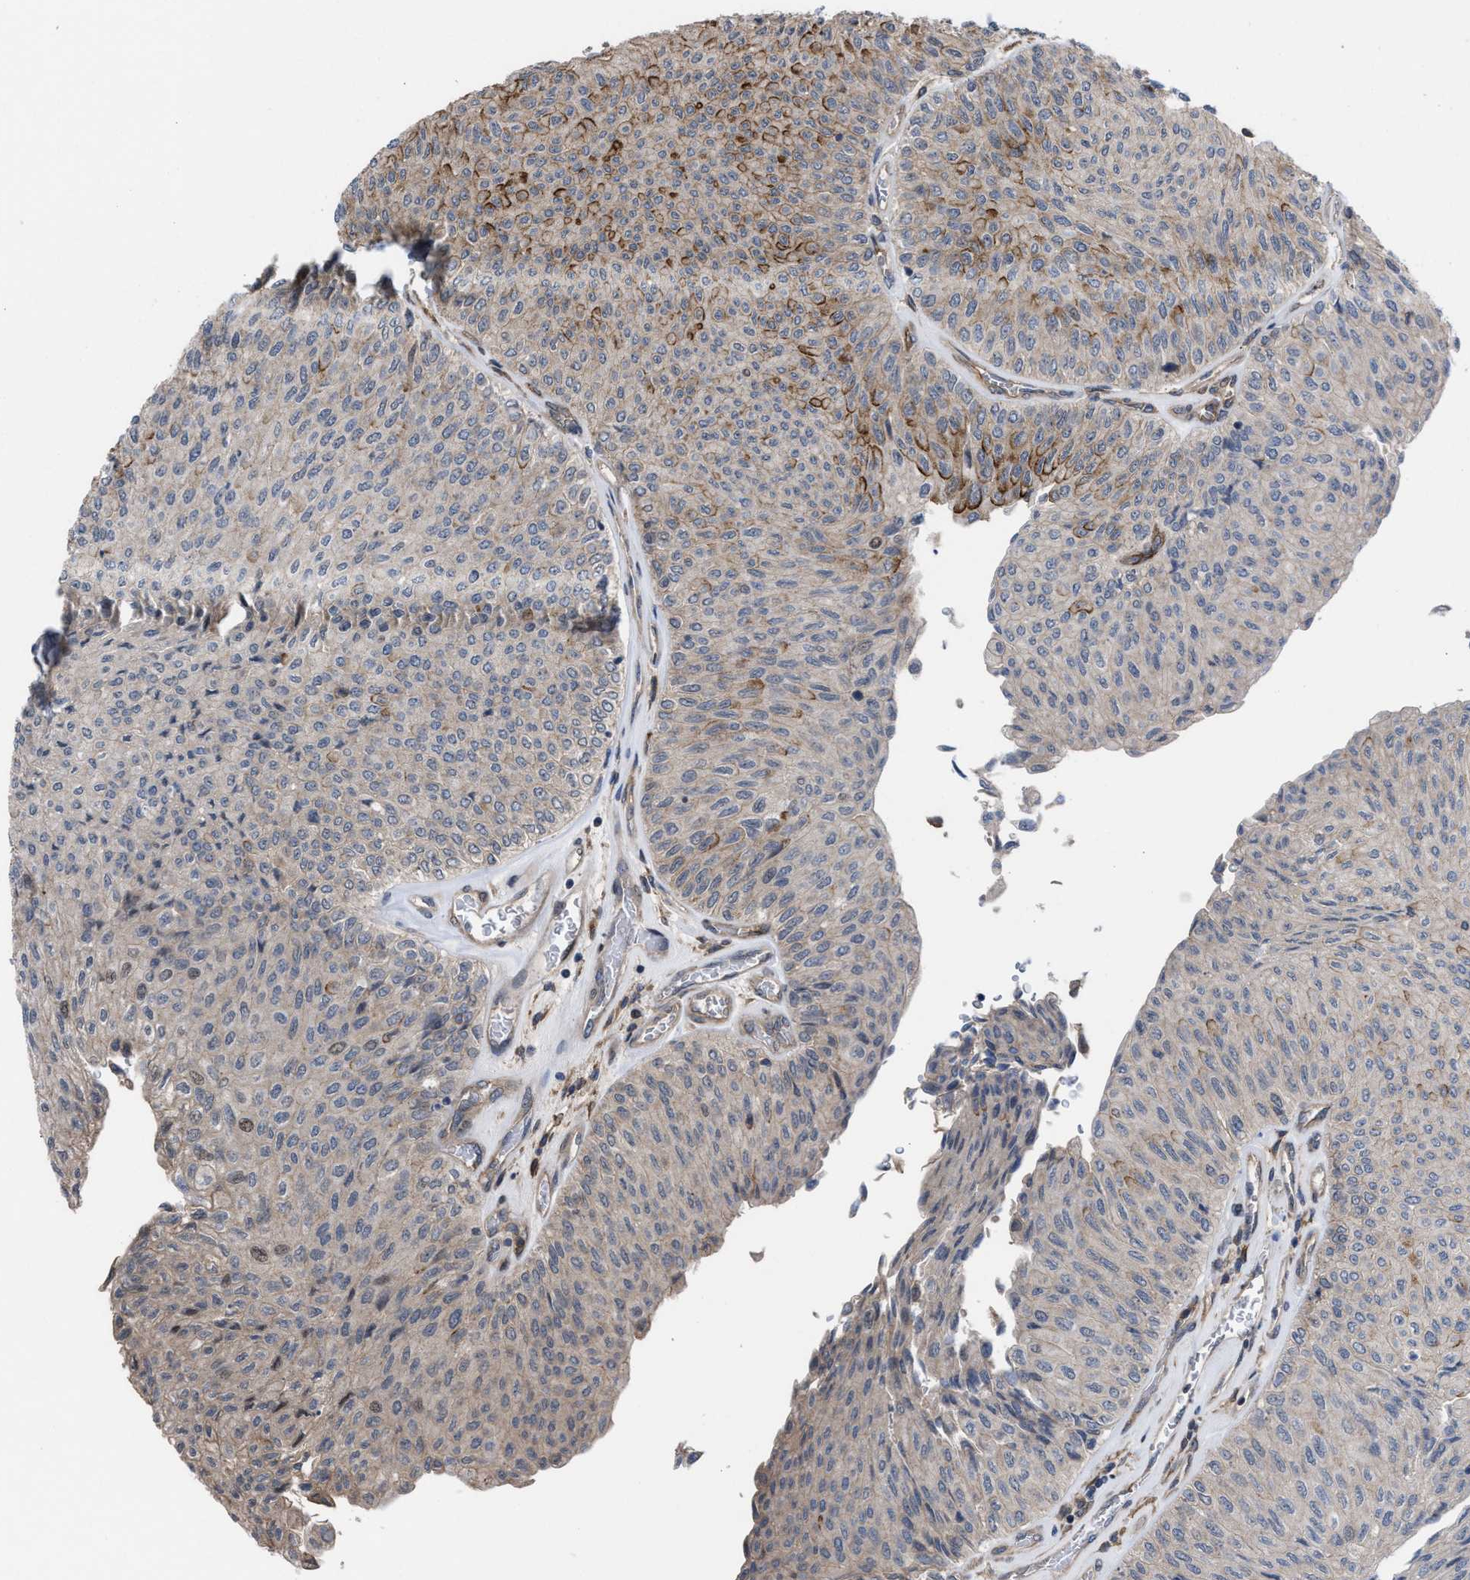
{"staining": {"intensity": "moderate", "quantity": "25%-75%", "location": "cytoplasmic/membranous"}, "tissue": "urothelial cancer", "cell_type": "Tumor cells", "image_type": "cancer", "snomed": [{"axis": "morphology", "description": "Urothelial carcinoma, Low grade"}, {"axis": "topography", "description": "Urinary bladder"}], "caption": "Immunohistochemistry (IHC) of urothelial cancer demonstrates medium levels of moderate cytoplasmic/membranous expression in about 25%-75% of tumor cells.", "gene": "TP53BP2", "patient": {"sex": "male", "age": 78}}